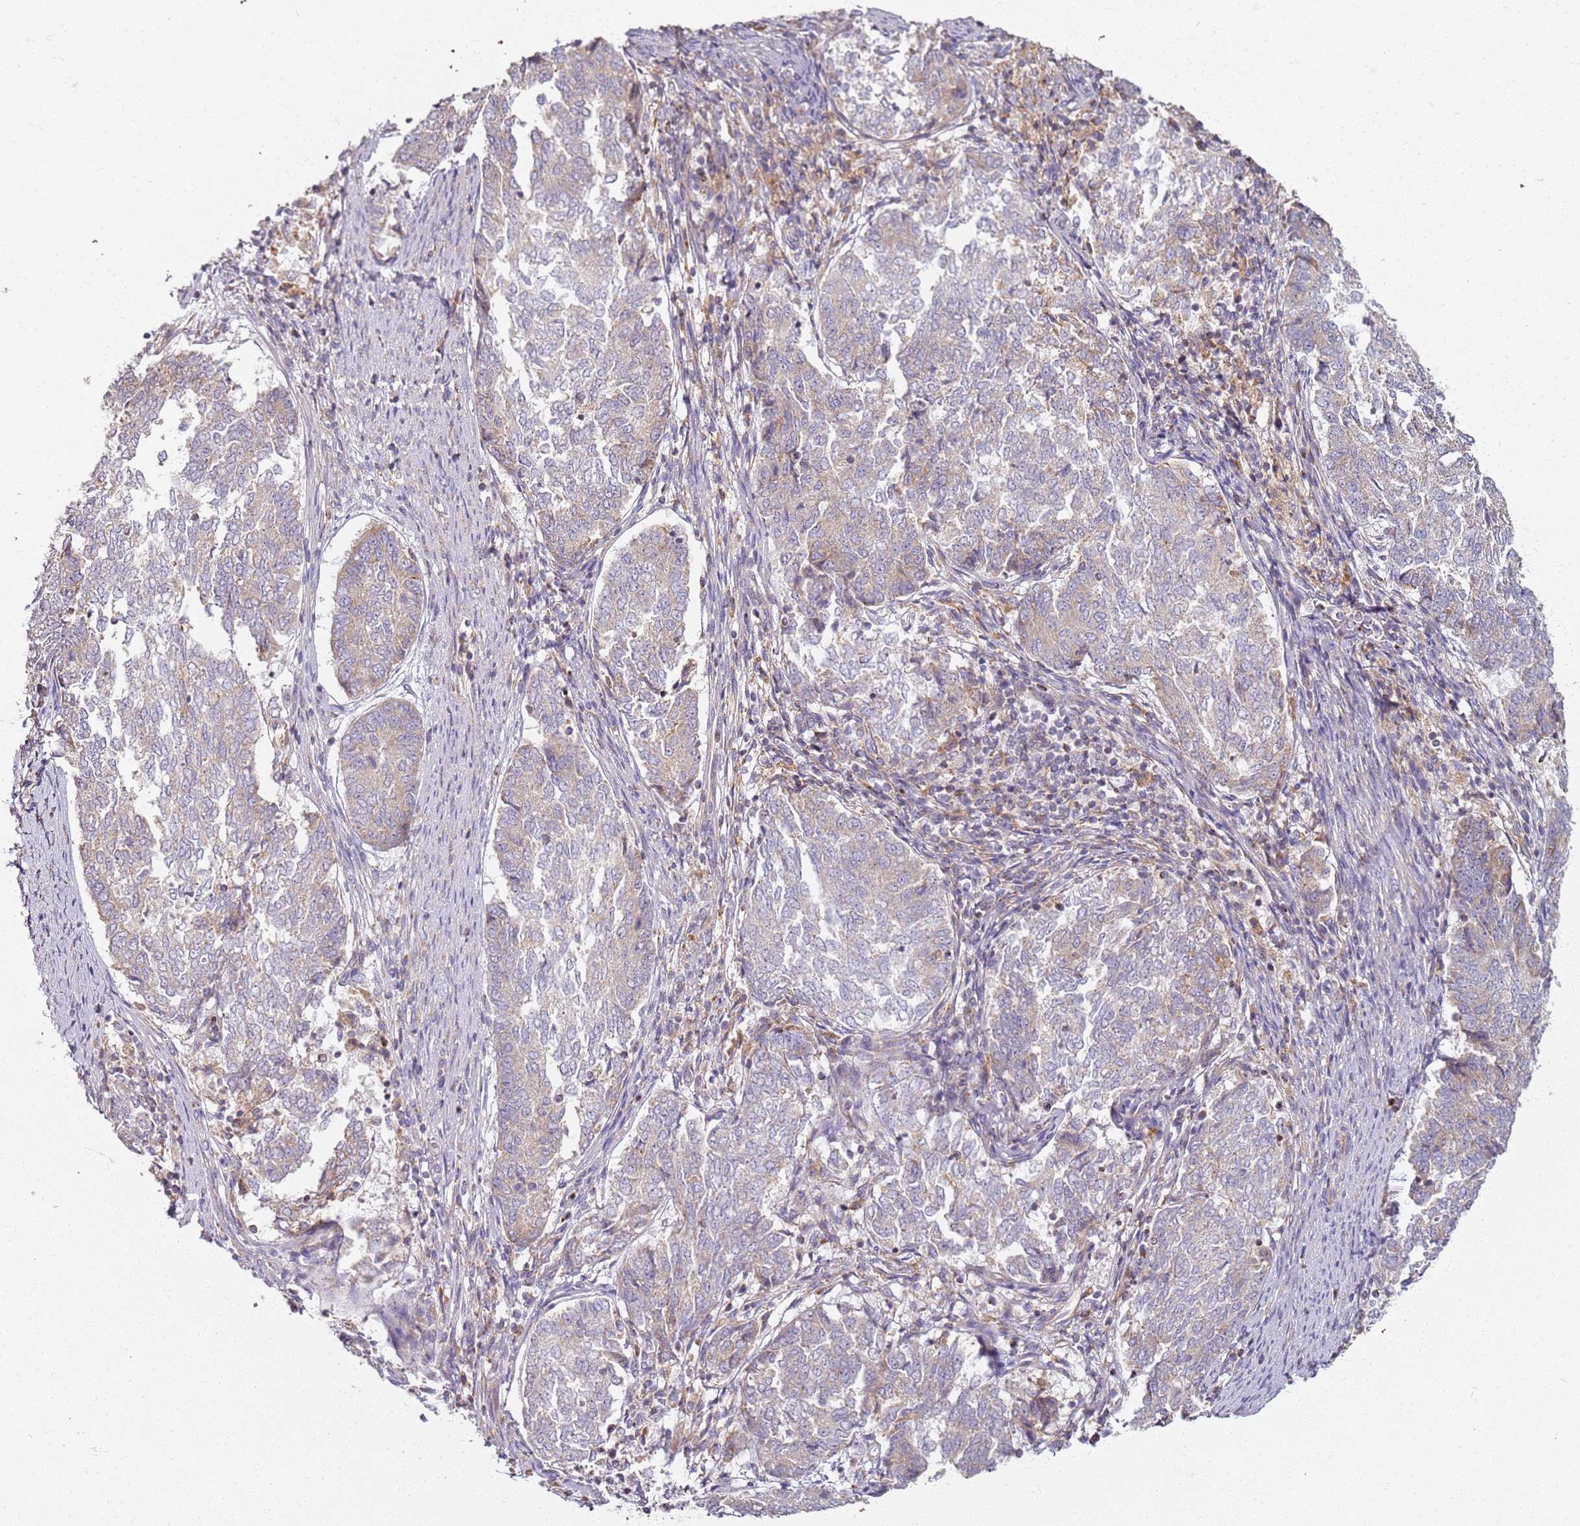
{"staining": {"intensity": "weak", "quantity": "<25%", "location": "cytoplasmic/membranous"}, "tissue": "endometrial cancer", "cell_type": "Tumor cells", "image_type": "cancer", "snomed": [{"axis": "morphology", "description": "Adenocarcinoma, NOS"}, {"axis": "topography", "description": "Endometrium"}], "caption": "Endometrial adenocarcinoma was stained to show a protein in brown. There is no significant positivity in tumor cells.", "gene": "PROKR2", "patient": {"sex": "female", "age": 80}}